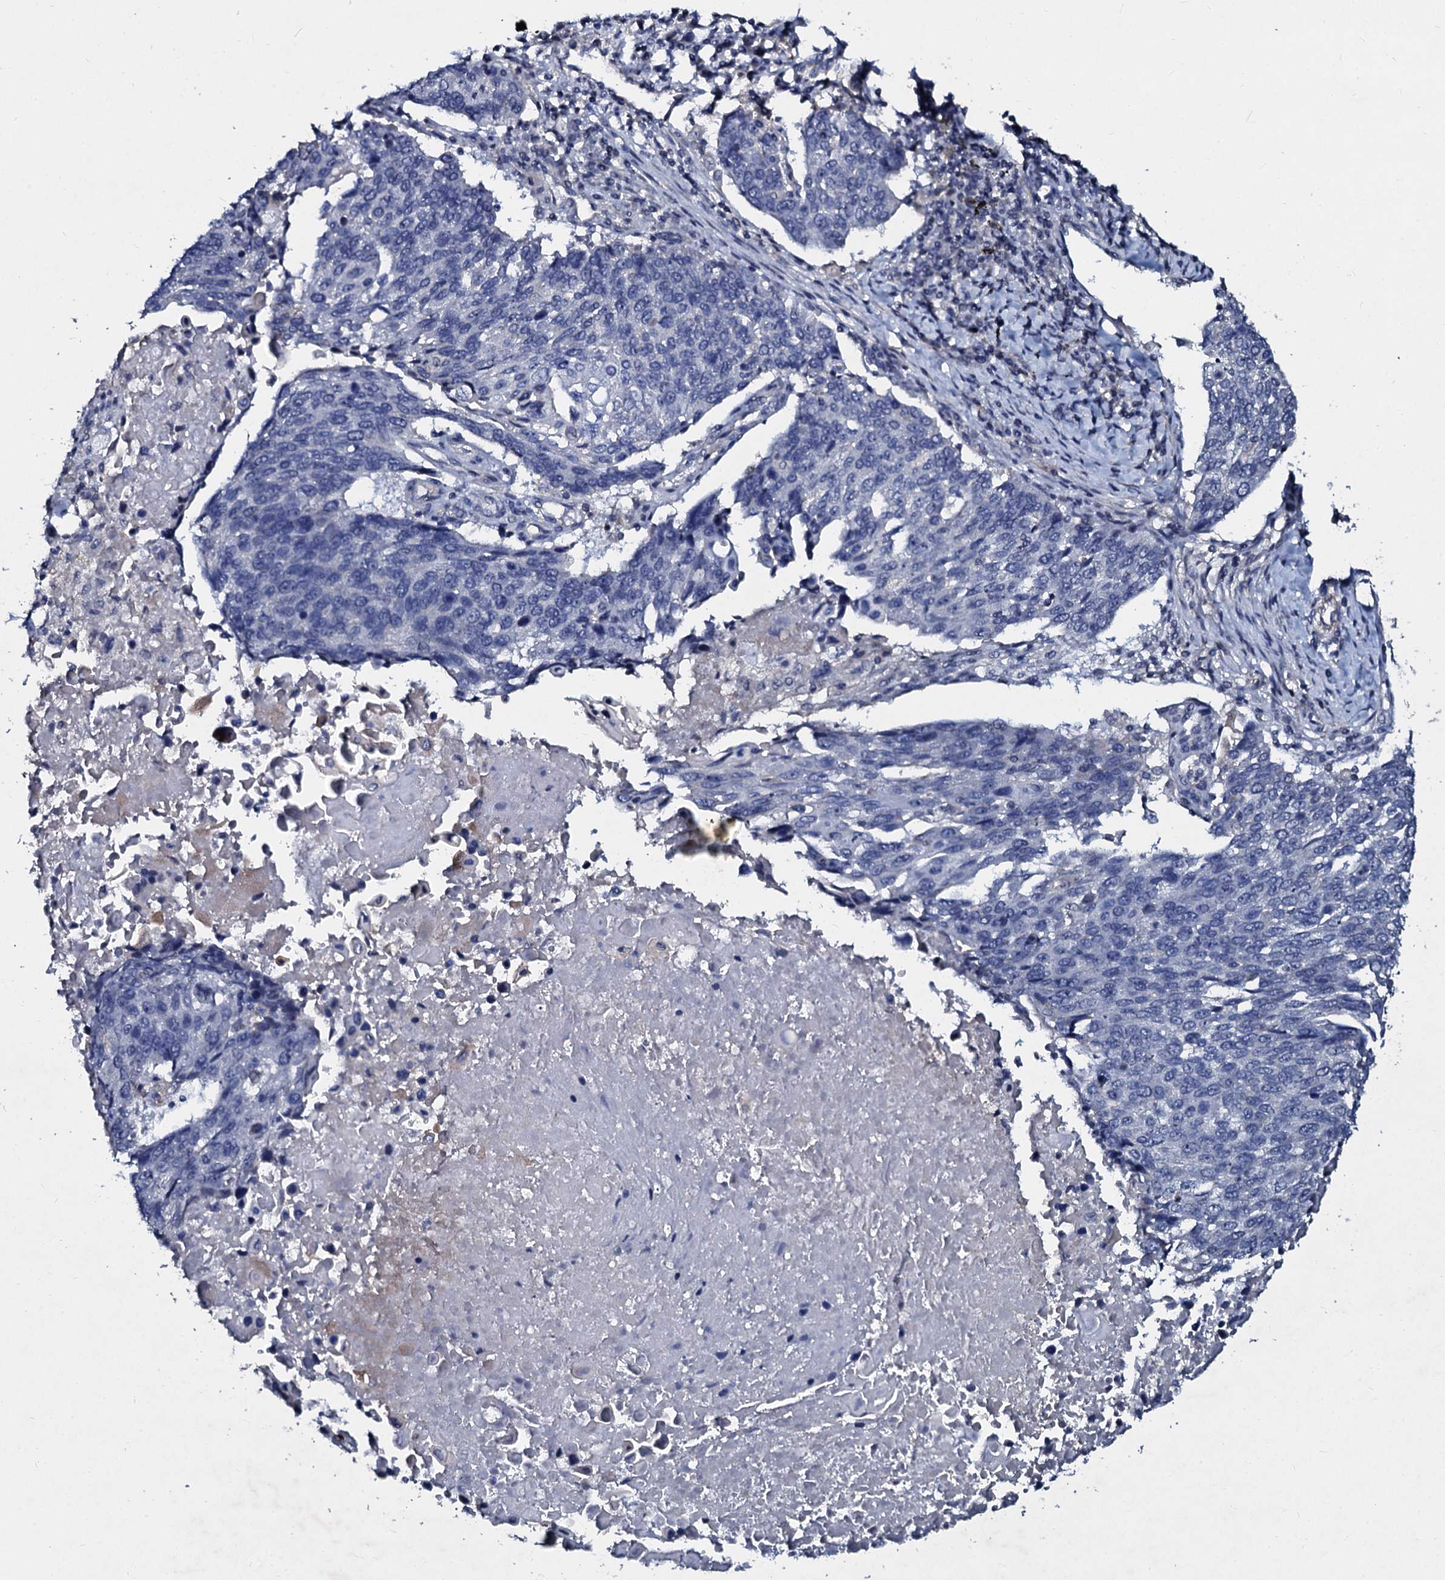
{"staining": {"intensity": "negative", "quantity": "none", "location": "none"}, "tissue": "lung cancer", "cell_type": "Tumor cells", "image_type": "cancer", "snomed": [{"axis": "morphology", "description": "Squamous cell carcinoma, NOS"}, {"axis": "topography", "description": "Lung"}], "caption": "Image shows no significant protein staining in tumor cells of lung cancer.", "gene": "SLC37A4", "patient": {"sex": "male", "age": 66}}